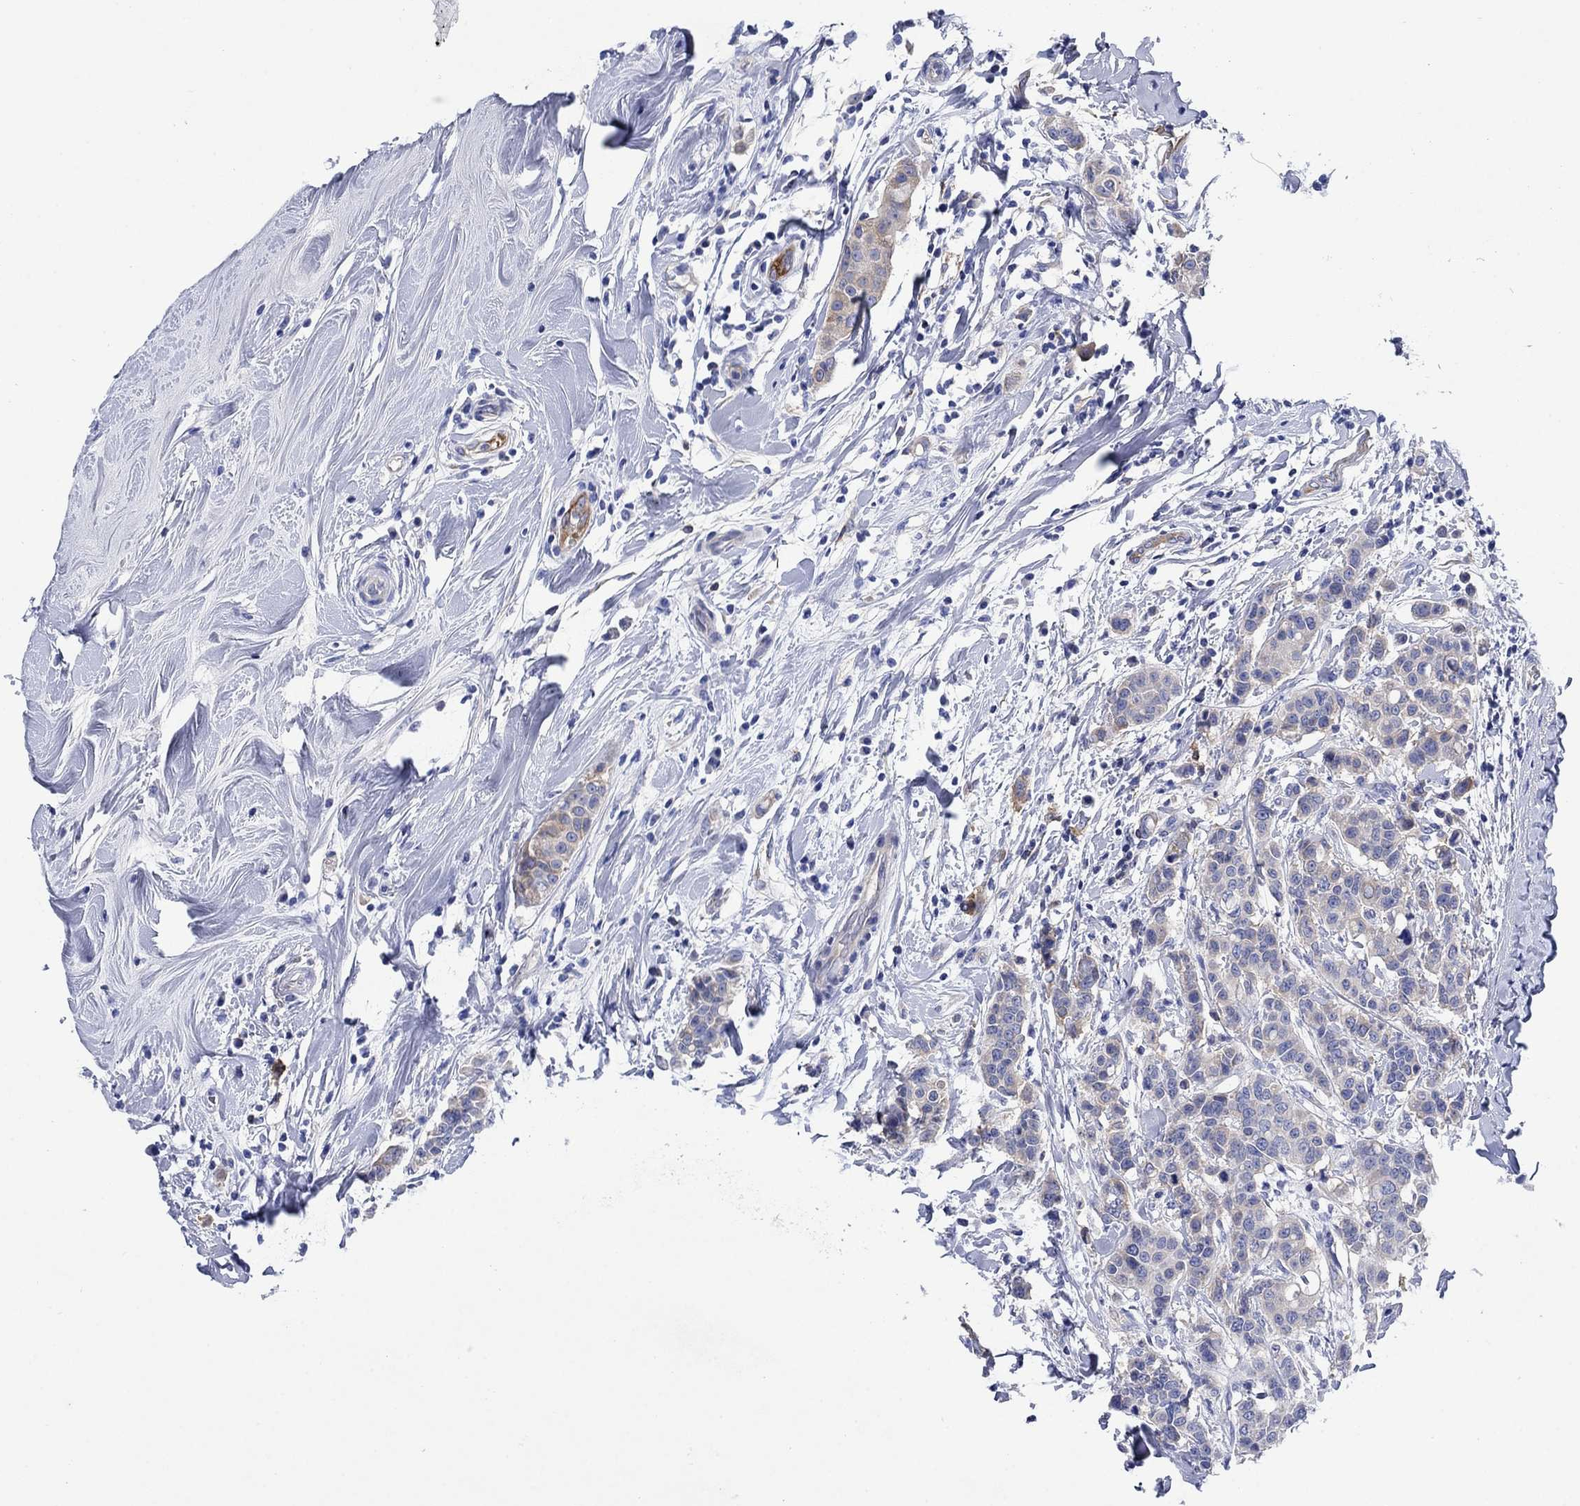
{"staining": {"intensity": "weak", "quantity": ">75%", "location": "cytoplasmic/membranous"}, "tissue": "breast cancer", "cell_type": "Tumor cells", "image_type": "cancer", "snomed": [{"axis": "morphology", "description": "Duct carcinoma"}, {"axis": "topography", "description": "Breast"}], "caption": "Breast cancer was stained to show a protein in brown. There is low levels of weak cytoplasmic/membranous staining in about >75% of tumor cells.", "gene": "TRIM16", "patient": {"sex": "female", "age": 27}}